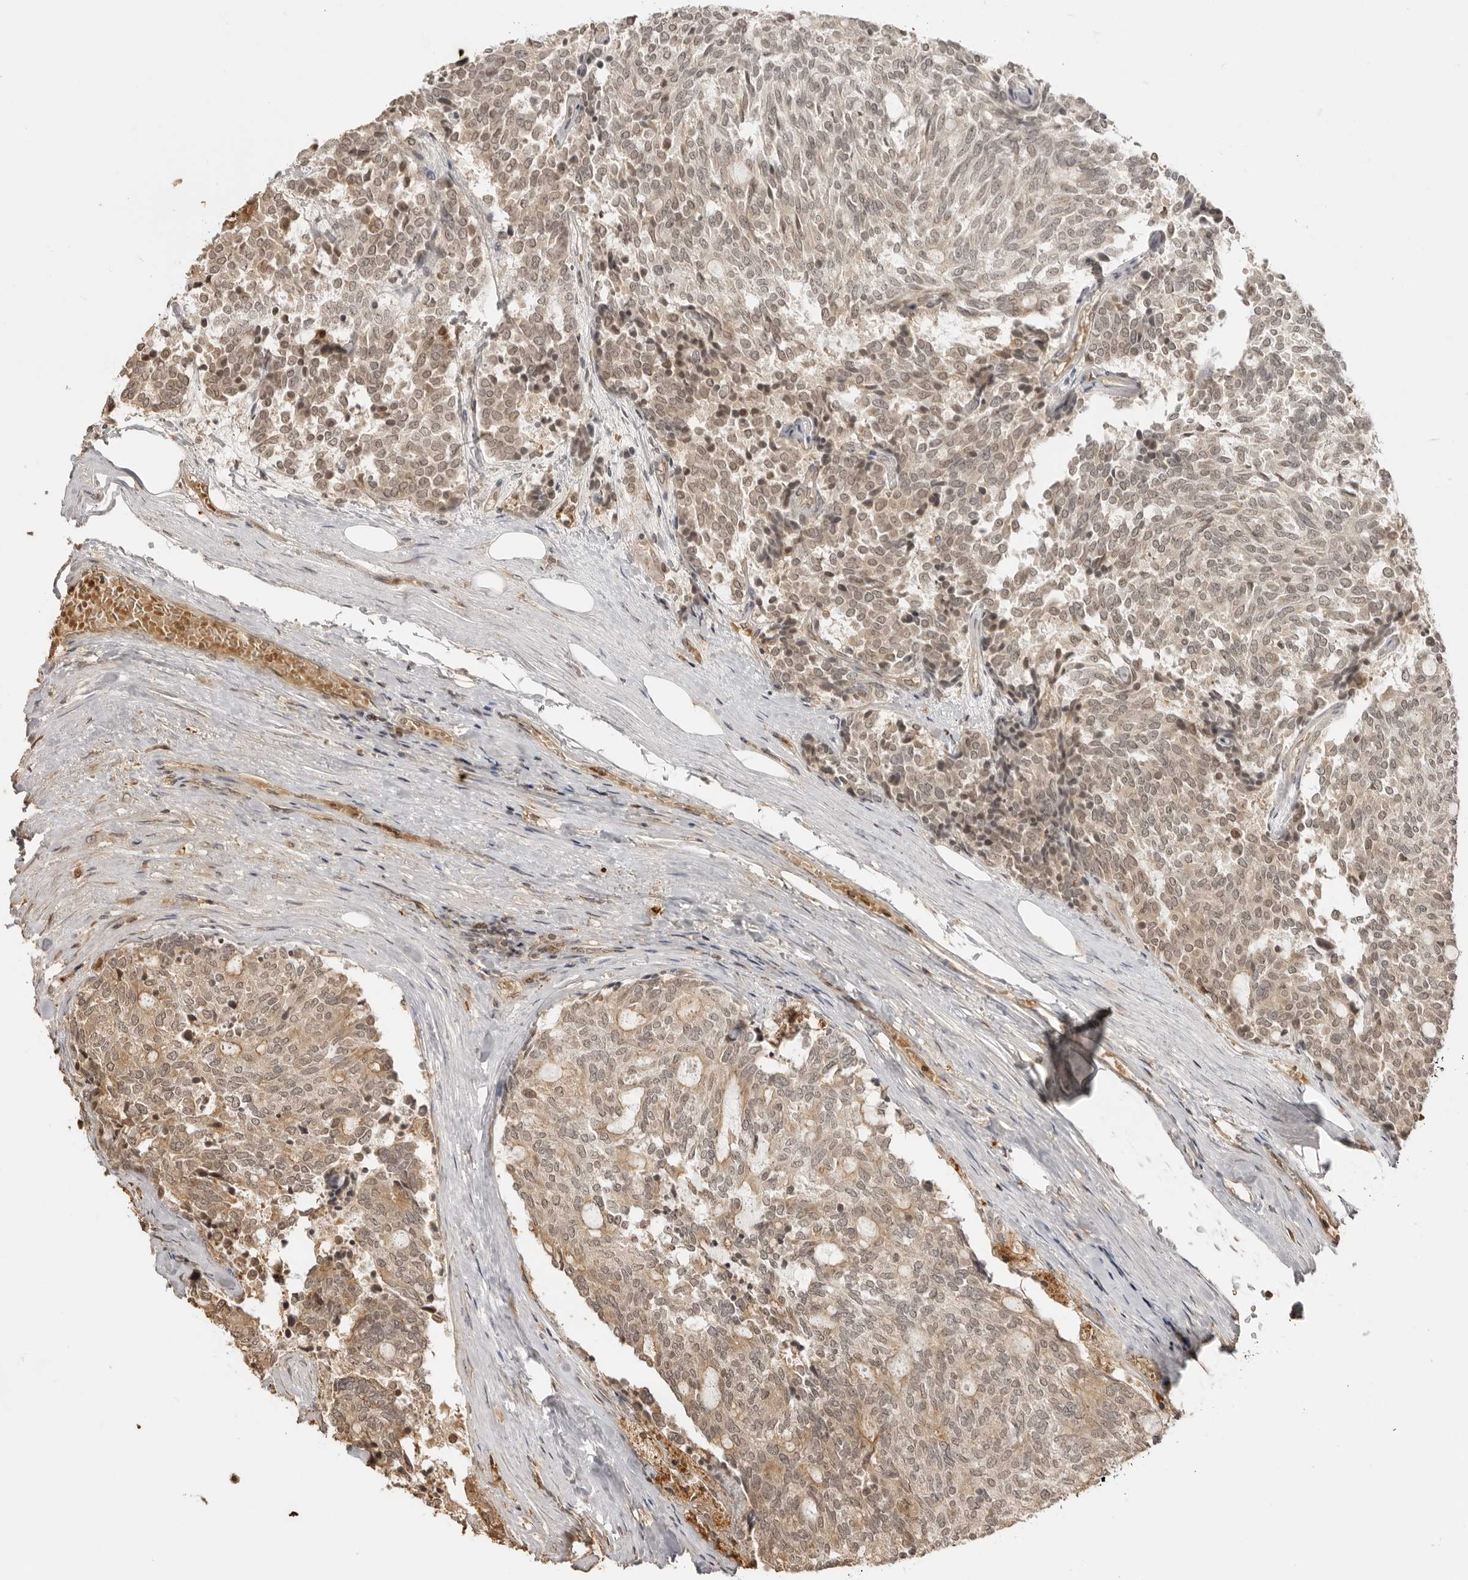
{"staining": {"intensity": "weak", "quantity": ">75%", "location": "cytoplasmic/membranous"}, "tissue": "carcinoid", "cell_type": "Tumor cells", "image_type": "cancer", "snomed": [{"axis": "morphology", "description": "Carcinoid, malignant, NOS"}, {"axis": "topography", "description": "Pancreas"}], "caption": "Carcinoid stained for a protein demonstrates weak cytoplasmic/membranous positivity in tumor cells.", "gene": "IKBKE", "patient": {"sex": "female", "age": 54}}